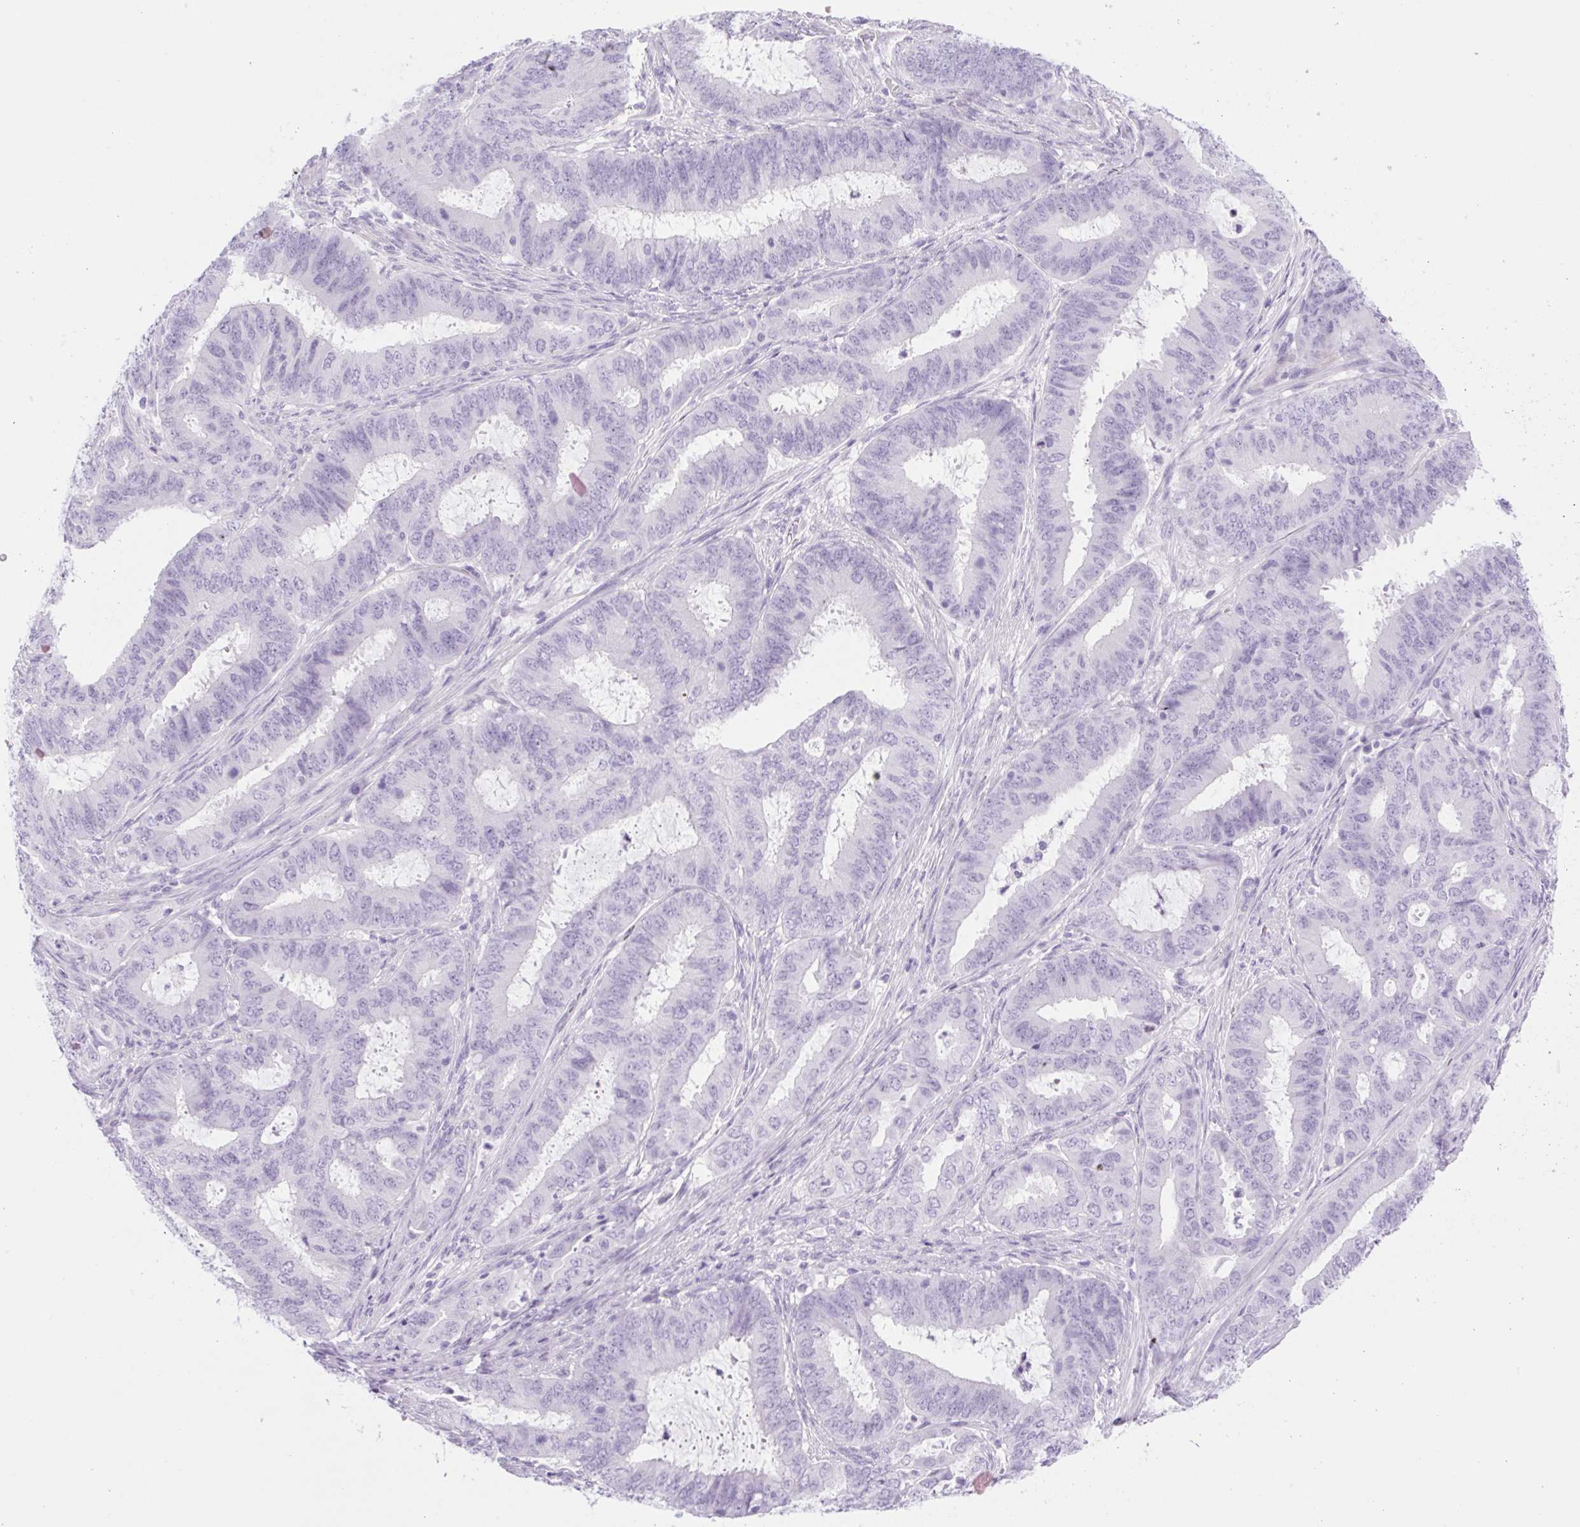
{"staining": {"intensity": "negative", "quantity": "none", "location": "none"}, "tissue": "endometrial cancer", "cell_type": "Tumor cells", "image_type": "cancer", "snomed": [{"axis": "morphology", "description": "Adenocarcinoma, NOS"}, {"axis": "topography", "description": "Endometrium"}], "caption": "DAB (3,3'-diaminobenzidine) immunohistochemical staining of adenocarcinoma (endometrial) shows no significant positivity in tumor cells.", "gene": "SPACA5B", "patient": {"sex": "female", "age": 51}}